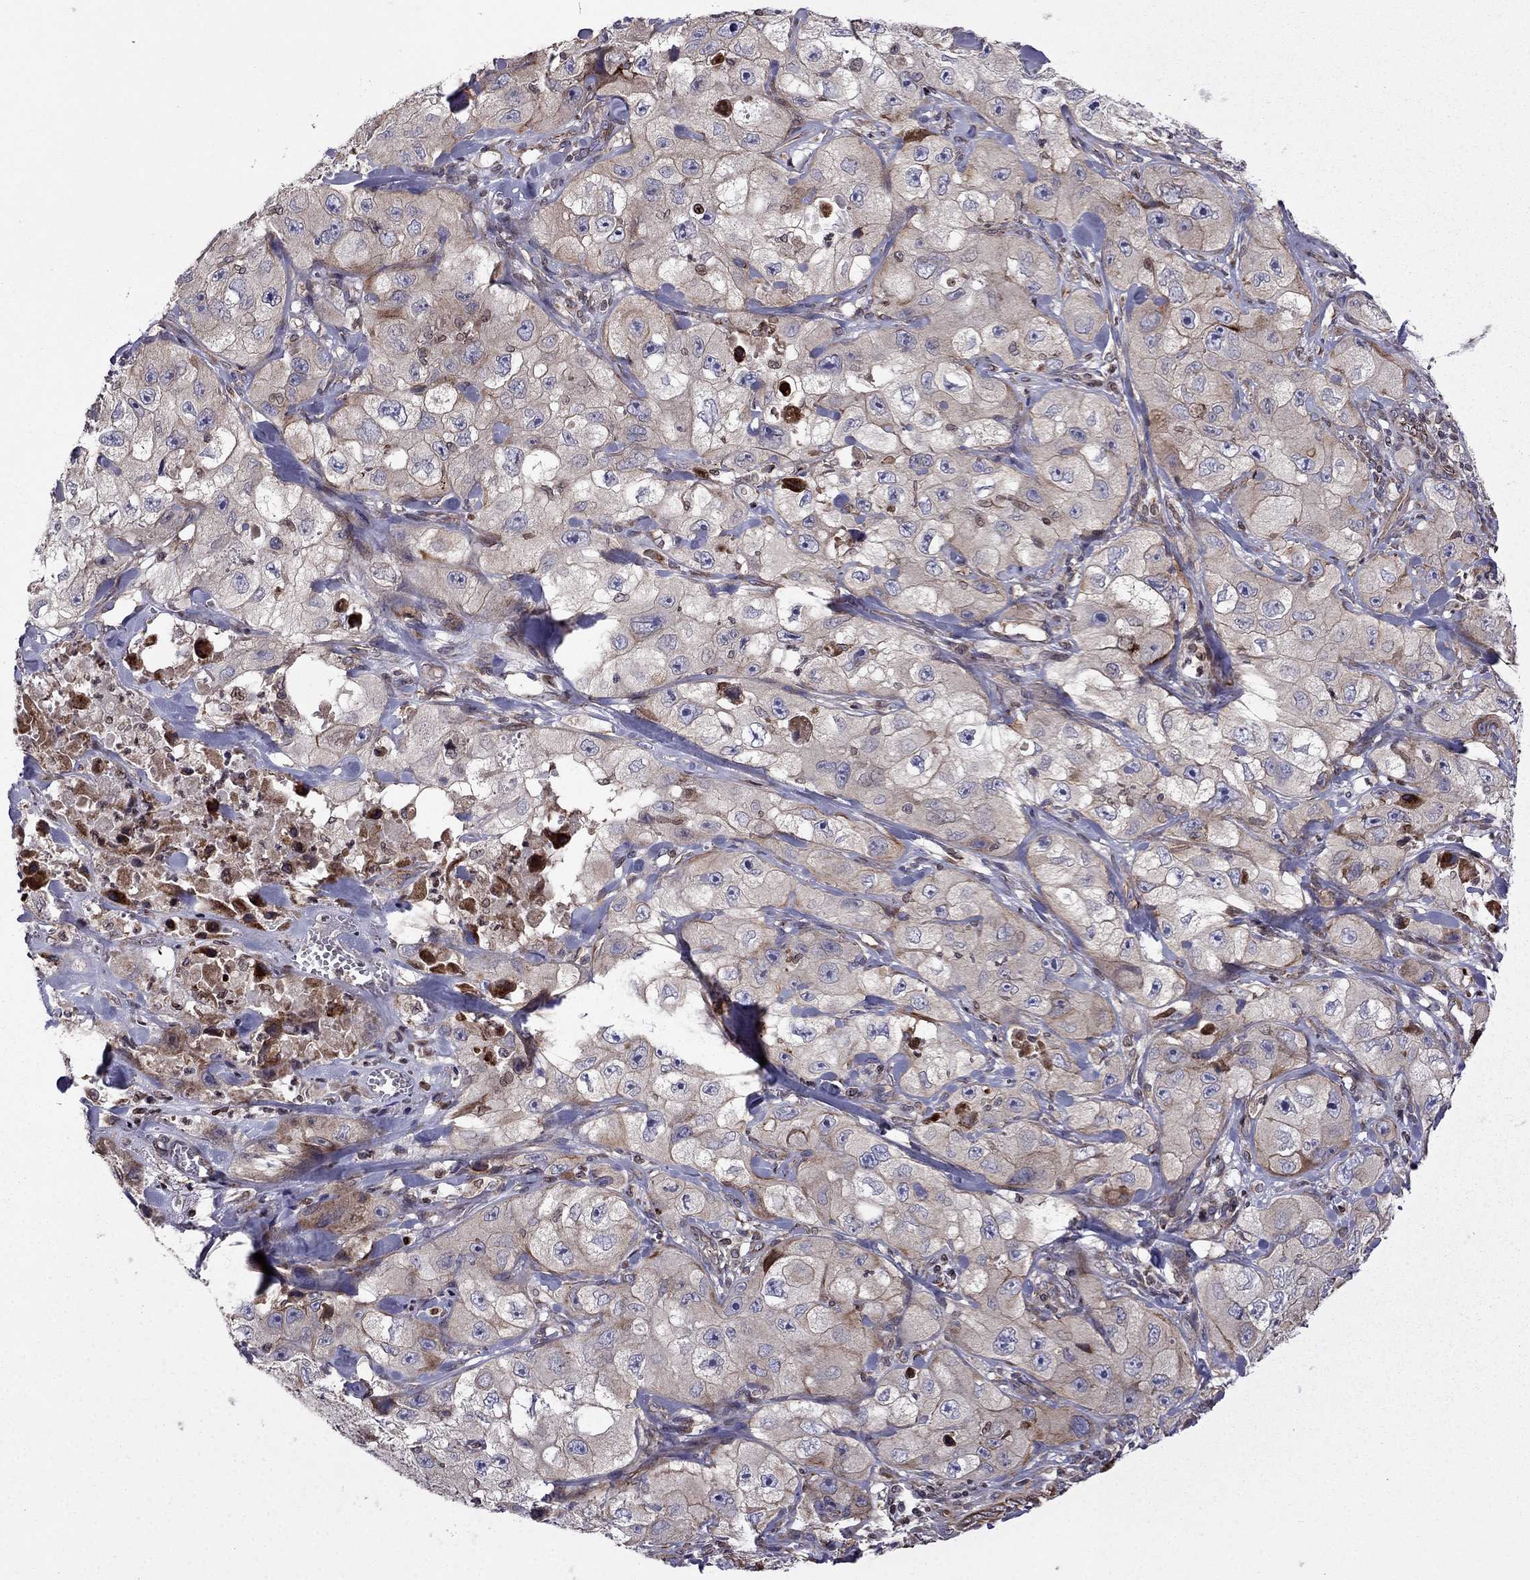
{"staining": {"intensity": "weak", "quantity": "<25%", "location": "cytoplasmic/membranous"}, "tissue": "skin cancer", "cell_type": "Tumor cells", "image_type": "cancer", "snomed": [{"axis": "morphology", "description": "Squamous cell carcinoma, NOS"}, {"axis": "topography", "description": "Skin"}, {"axis": "topography", "description": "Subcutis"}], "caption": "Immunohistochemistry (IHC) photomicrograph of human skin squamous cell carcinoma stained for a protein (brown), which demonstrates no staining in tumor cells.", "gene": "CDC42BPA", "patient": {"sex": "male", "age": 73}}